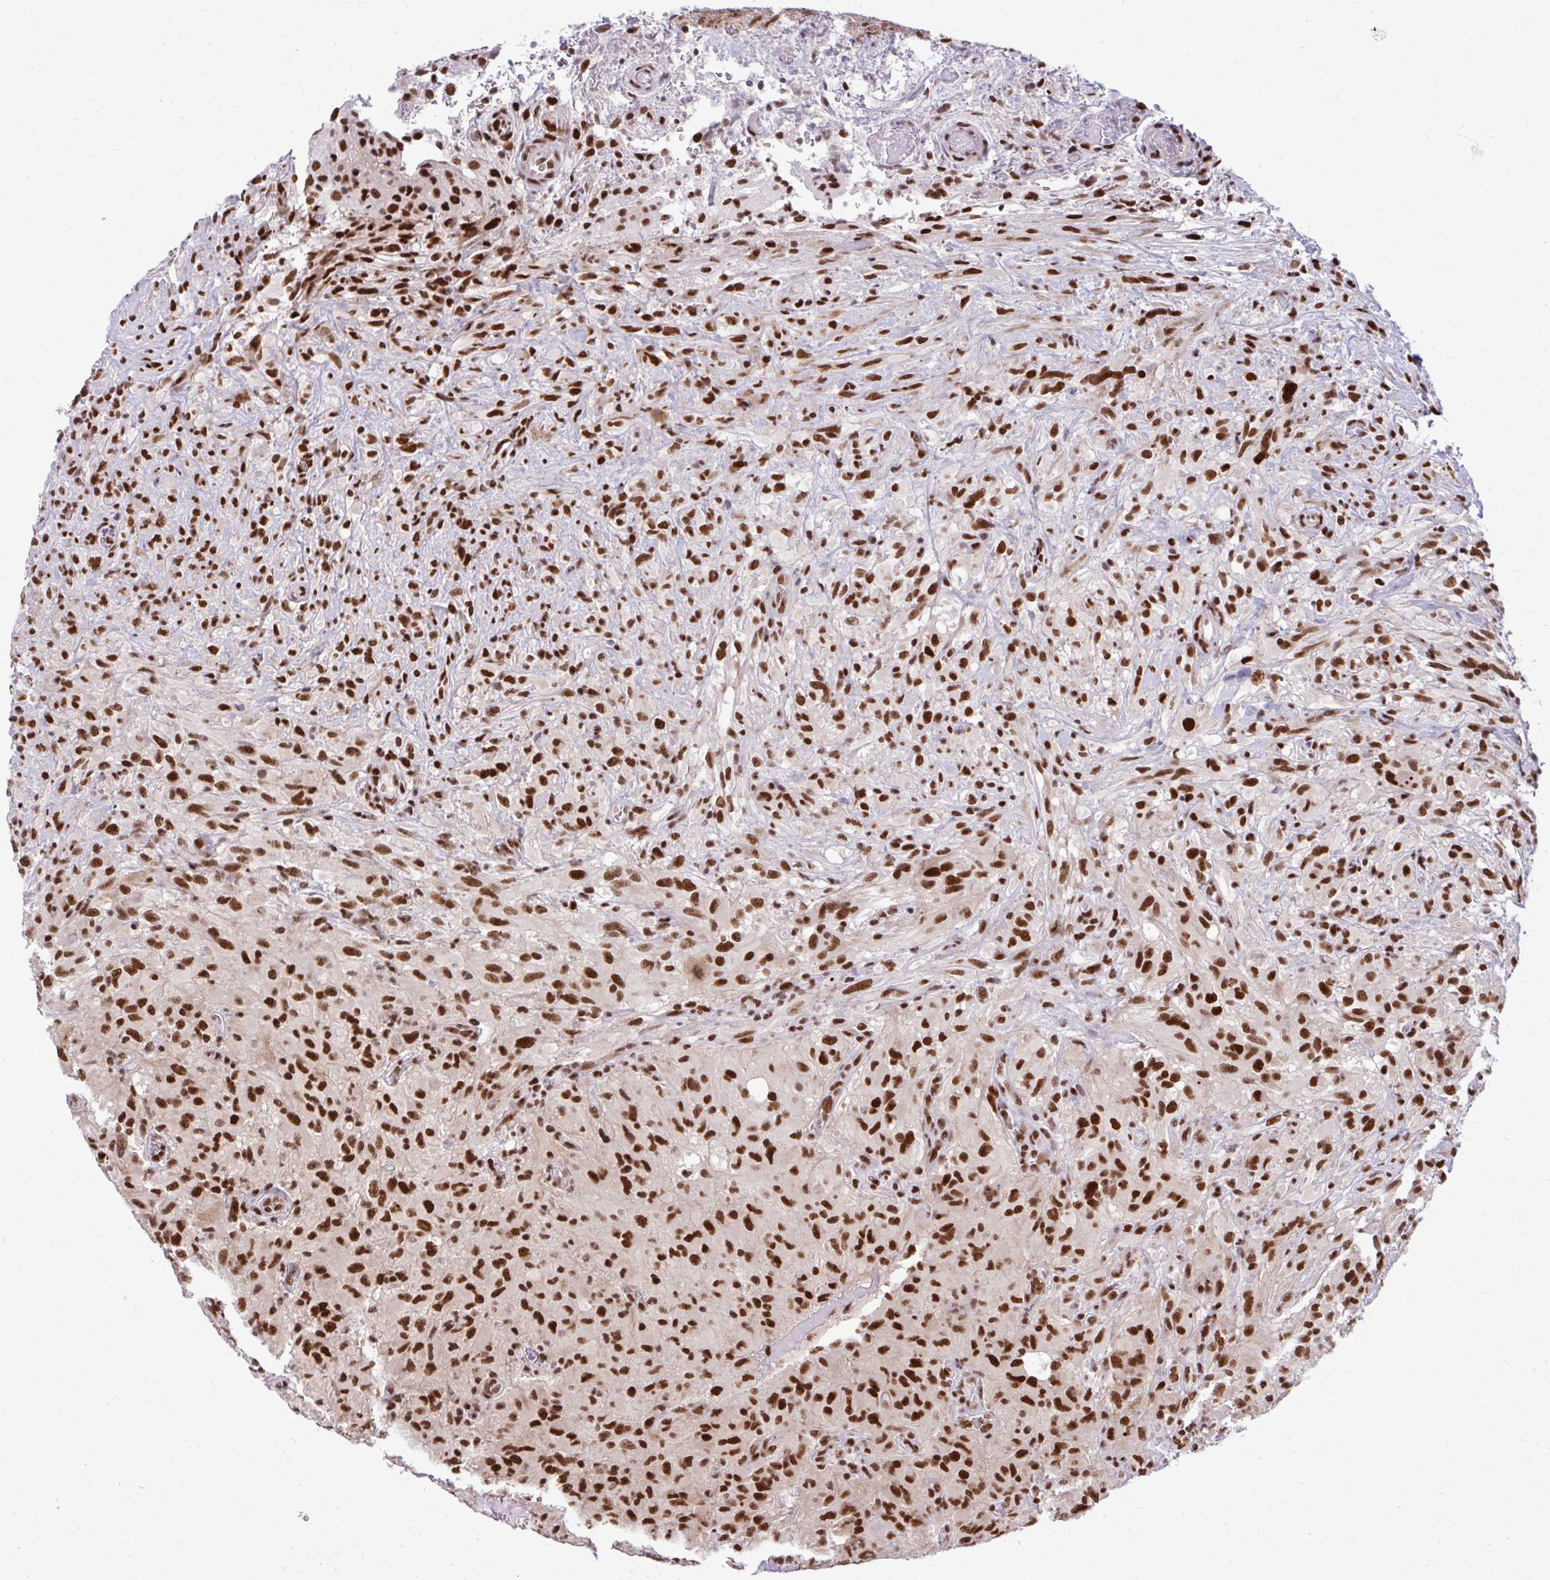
{"staining": {"intensity": "strong", "quantity": ">75%", "location": "nuclear"}, "tissue": "glioma", "cell_type": "Tumor cells", "image_type": "cancer", "snomed": [{"axis": "morphology", "description": "Glioma, malignant, High grade"}, {"axis": "topography", "description": "Brain"}], "caption": "Tumor cells display high levels of strong nuclear staining in about >75% of cells in human malignant high-grade glioma. The staining was performed using DAB (3,3'-diaminobenzidine), with brown indicating positive protein expression. Nuclei are stained blue with hematoxylin.", "gene": "CDYL", "patient": {"sex": "male", "age": 71}}